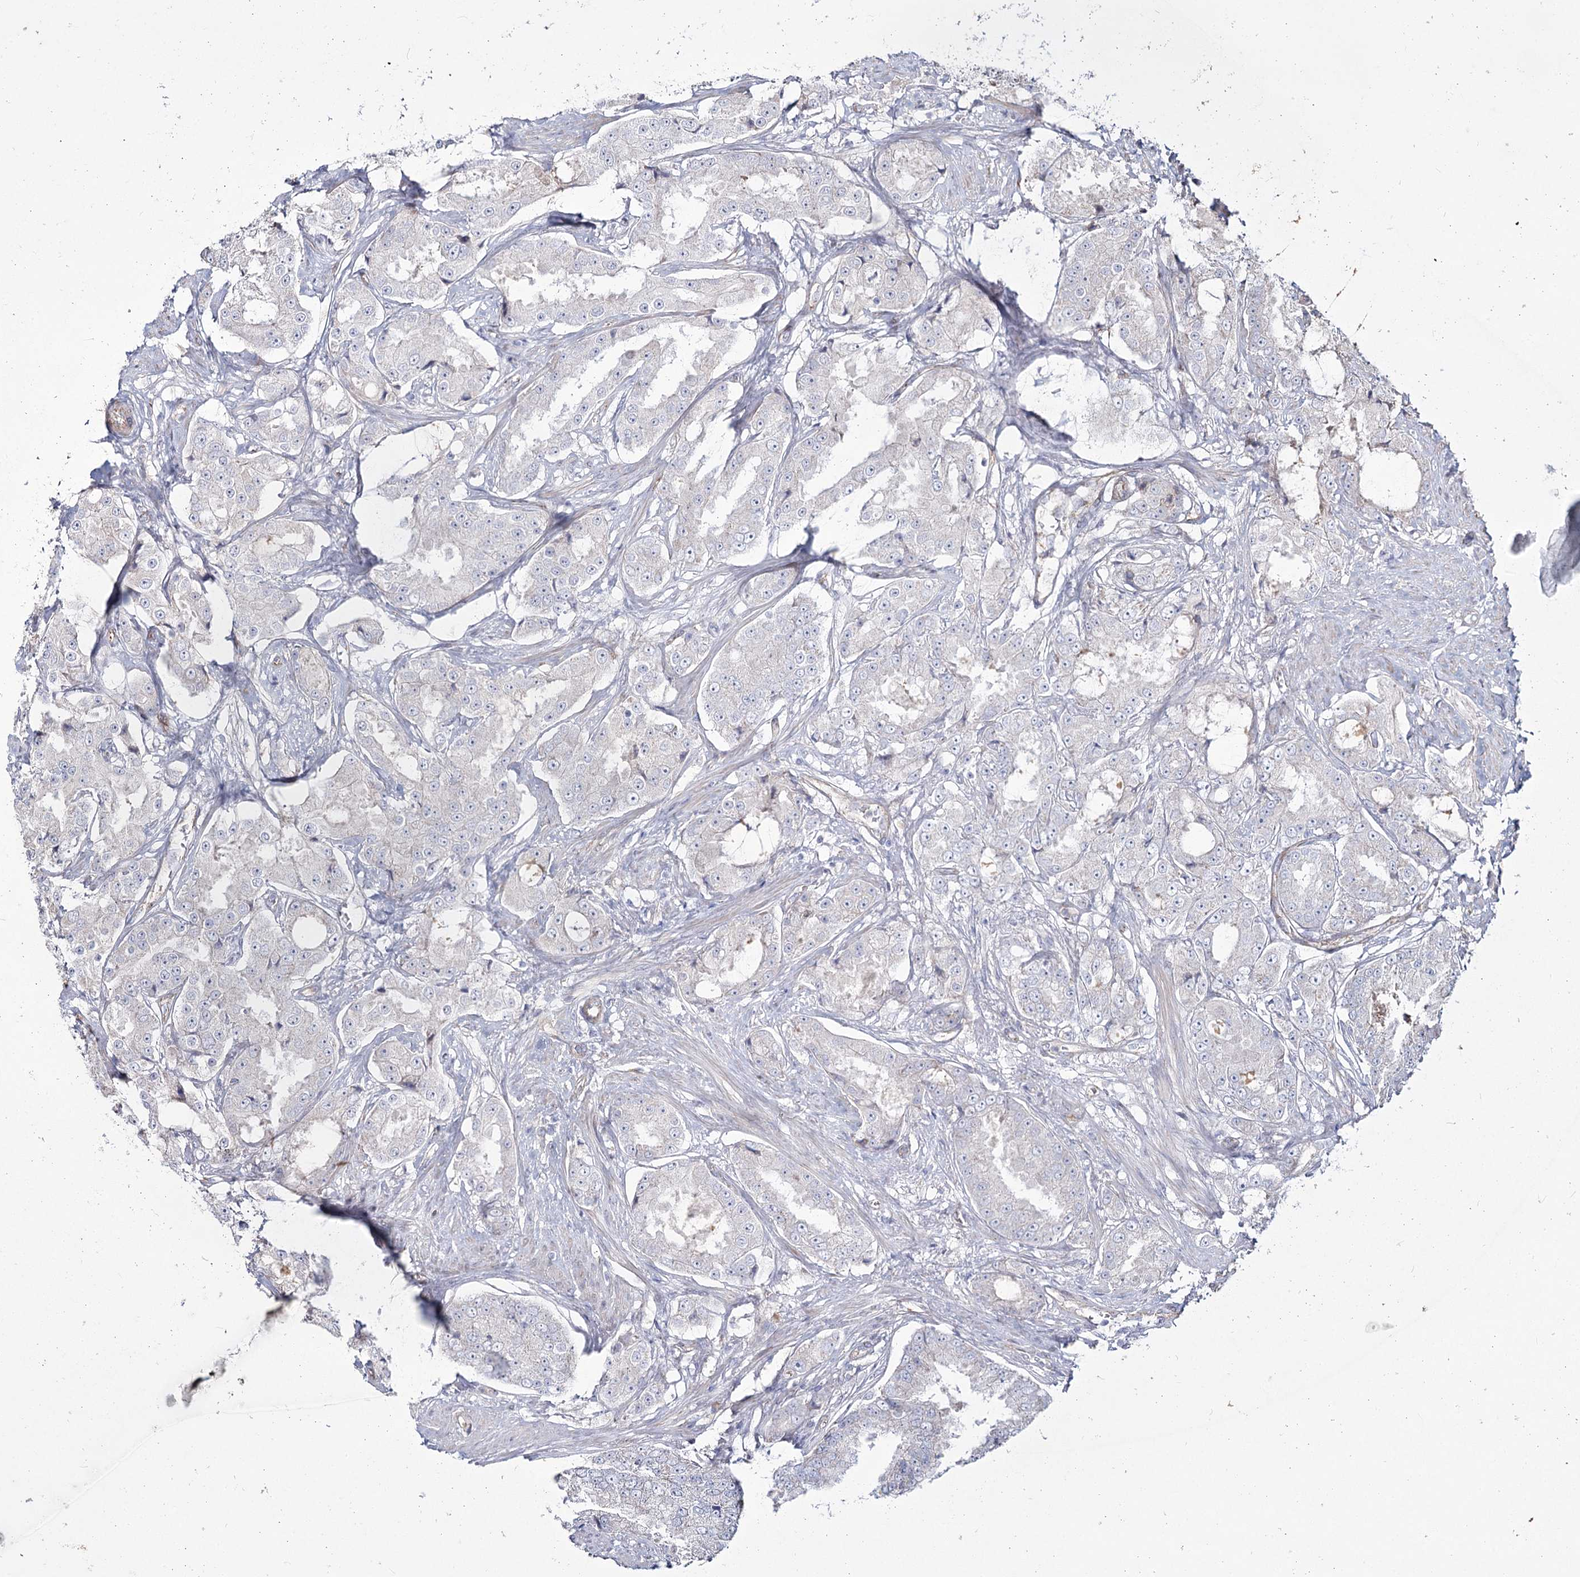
{"staining": {"intensity": "negative", "quantity": "none", "location": "none"}, "tissue": "prostate cancer", "cell_type": "Tumor cells", "image_type": "cancer", "snomed": [{"axis": "morphology", "description": "Adenocarcinoma, High grade"}, {"axis": "topography", "description": "Prostate"}], "caption": "Immunohistochemistry histopathology image of prostate cancer stained for a protein (brown), which demonstrates no expression in tumor cells.", "gene": "ME3", "patient": {"sex": "male", "age": 73}}